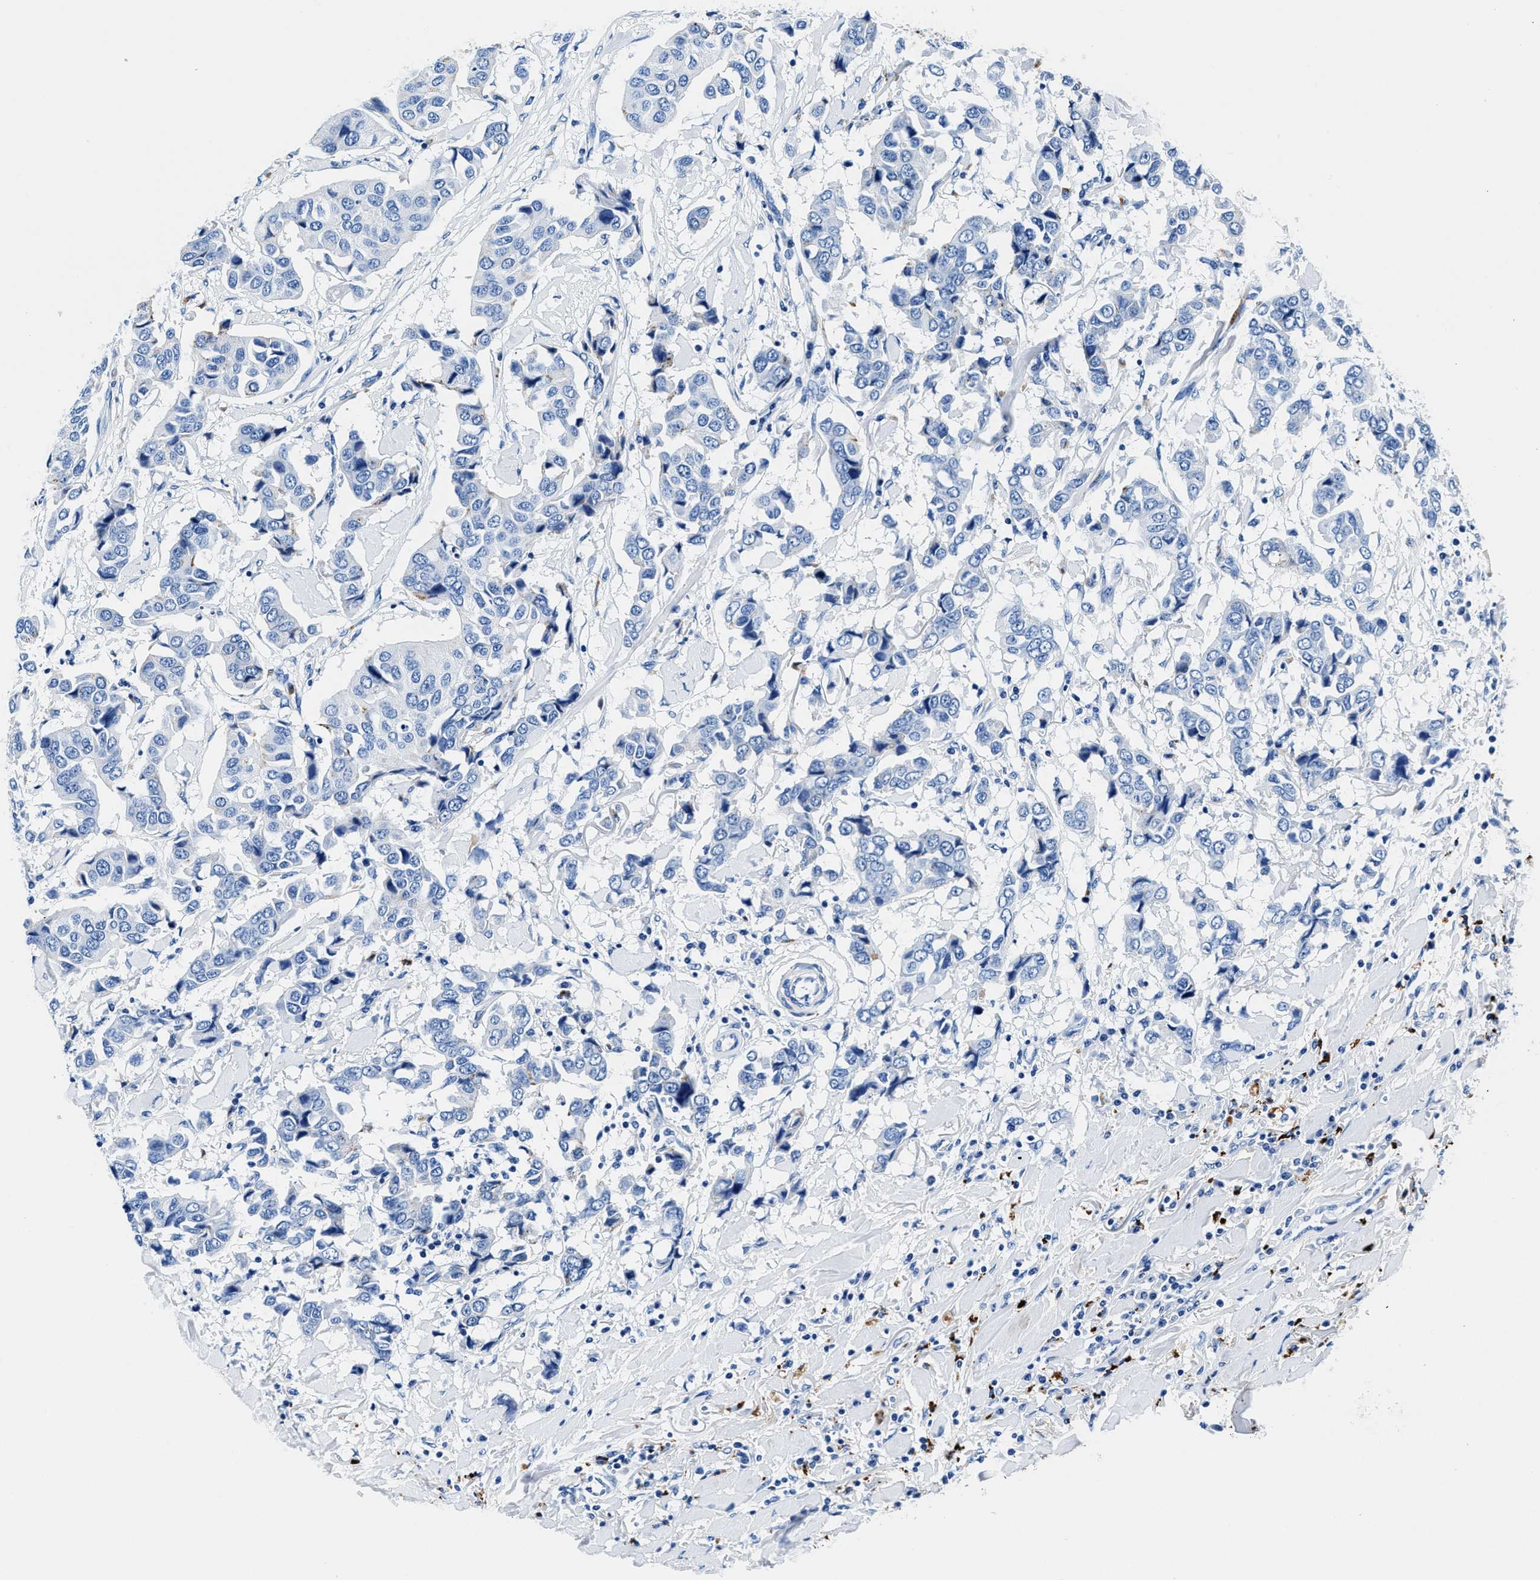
{"staining": {"intensity": "negative", "quantity": "none", "location": "none"}, "tissue": "breast cancer", "cell_type": "Tumor cells", "image_type": "cancer", "snomed": [{"axis": "morphology", "description": "Duct carcinoma"}, {"axis": "topography", "description": "Breast"}], "caption": "Breast cancer was stained to show a protein in brown. There is no significant expression in tumor cells.", "gene": "OR14K1", "patient": {"sex": "female", "age": 80}}